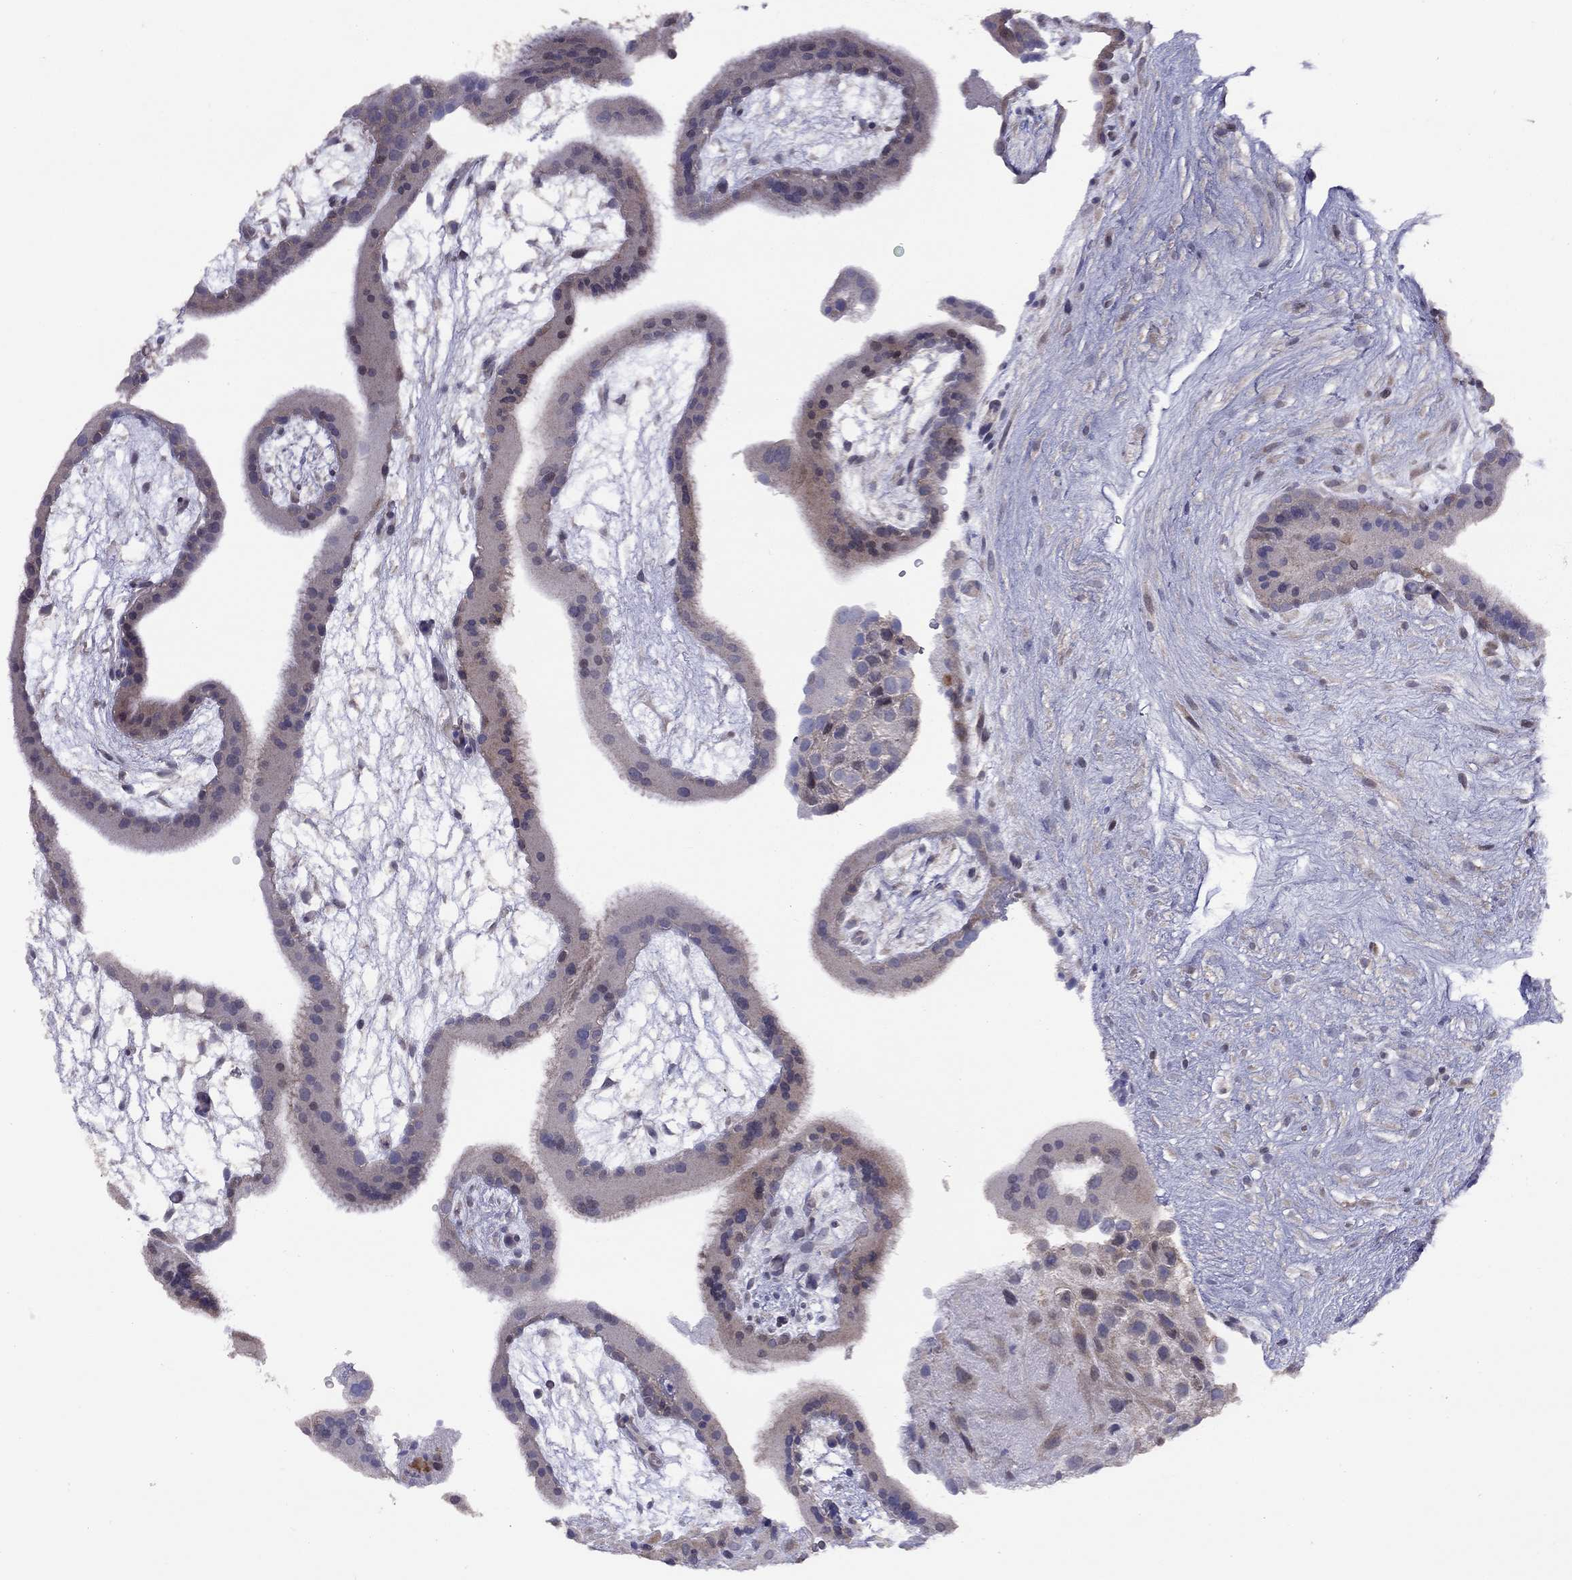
{"staining": {"intensity": "negative", "quantity": "none", "location": "none"}, "tissue": "placenta", "cell_type": "Decidual cells", "image_type": "normal", "snomed": [{"axis": "morphology", "description": "Normal tissue, NOS"}, {"axis": "topography", "description": "Placenta"}], "caption": "This image is of benign placenta stained with immunohistochemistry to label a protein in brown with the nuclei are counter-stained blue. There is no staining in decidual cells.", "gene": "SYTL2", "patient": {"sex": "female", "age": 19}}